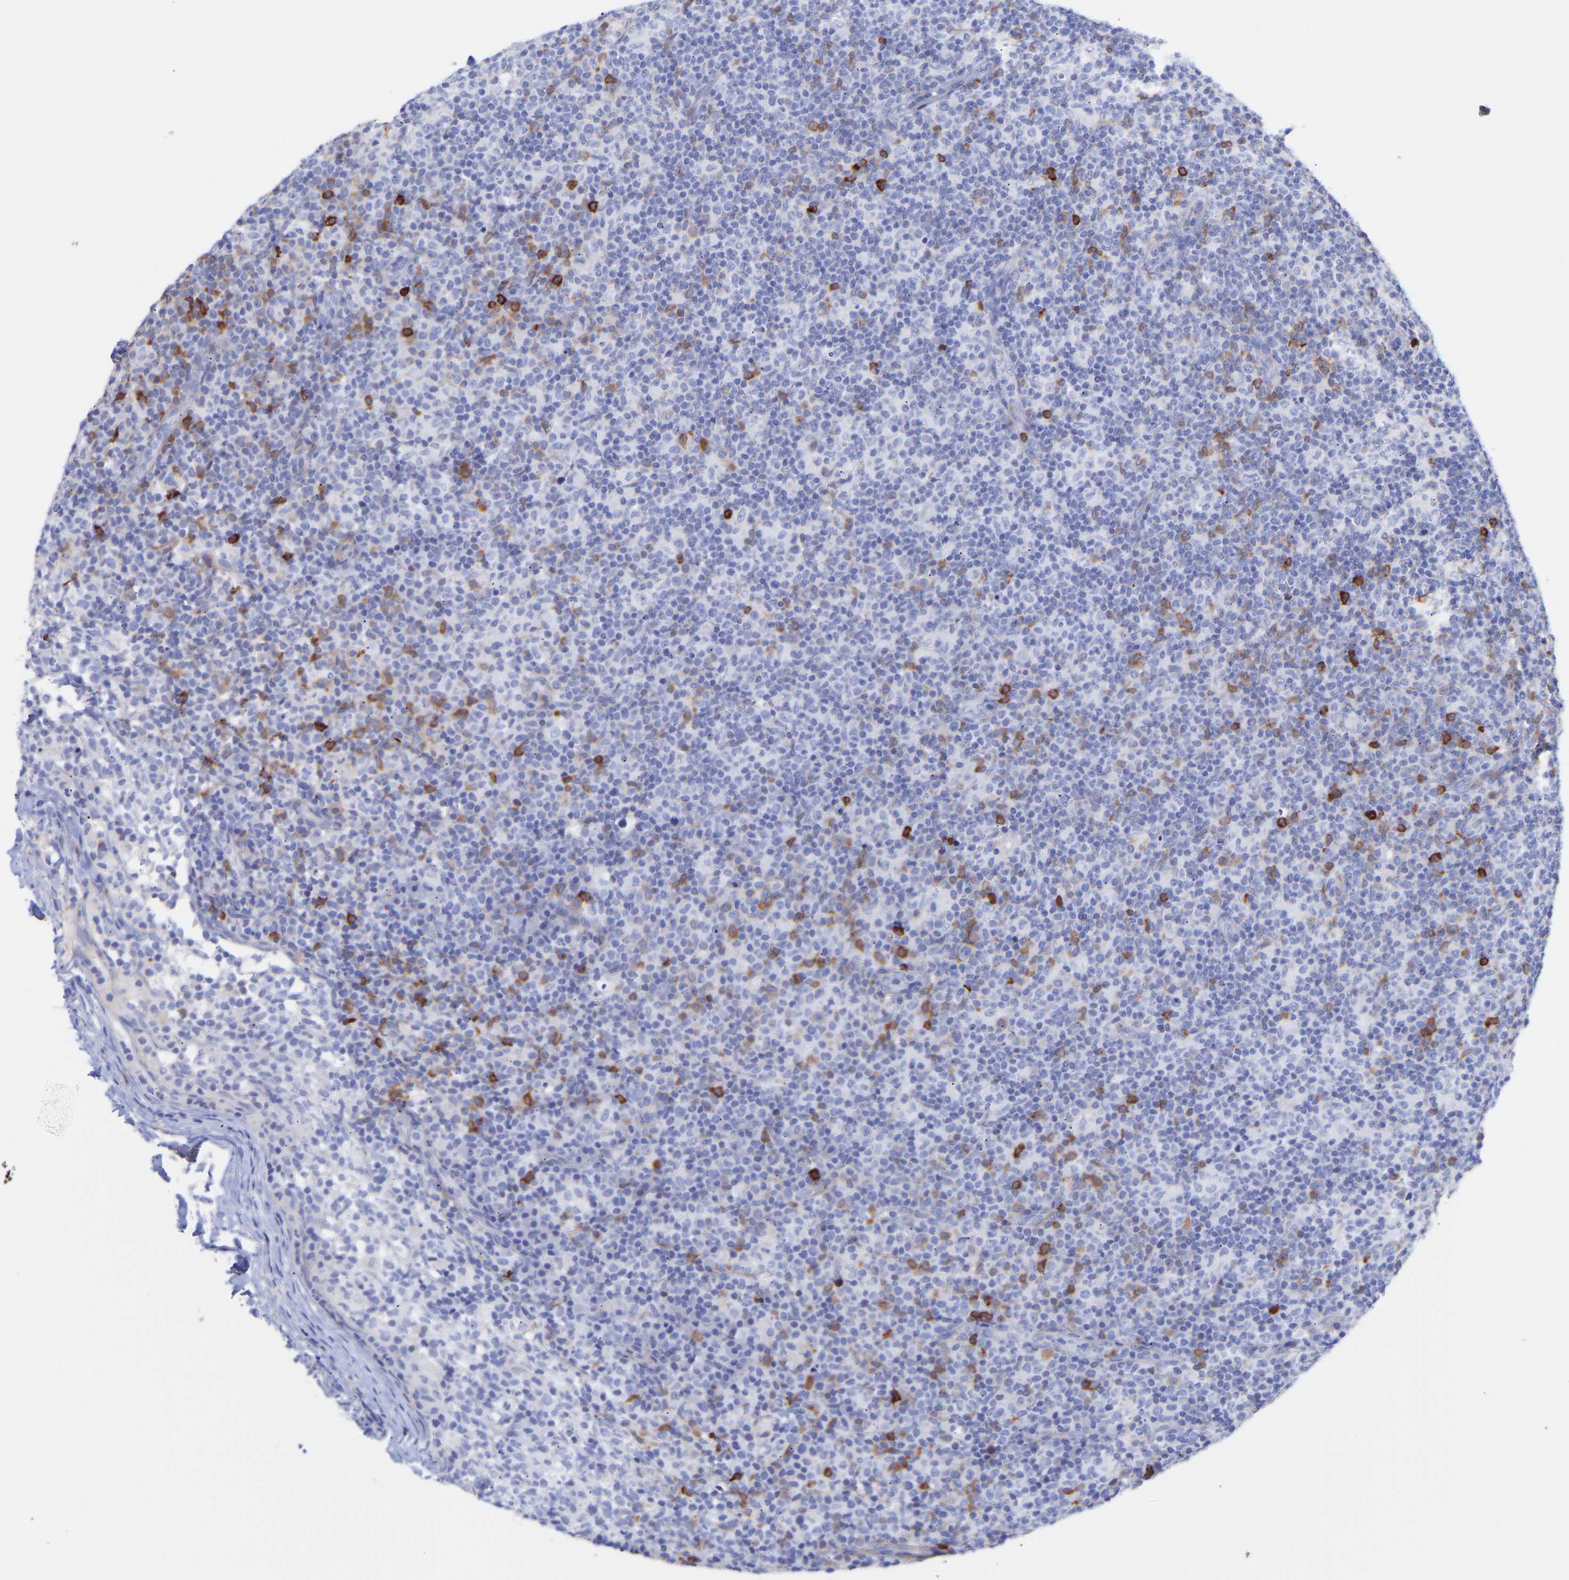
{"staining": {"intensity": "negative", "quantity": "none", "location": "none"}, "tissue": "lymph node", "cell_type": "Germinal center cells", "image_type": "normal", "snomed": [{"axis": "morphology", "description": "Normal tissue, NOS"}, {"axis": "morphology", "description": "Inflammation, NOS"}, {"axis": "topography", "description": "Lymph node"}], "caption": "Immunohistochemistry histopathology image of benign lymph node stained for a protein (brown), which displays no expression in germinal center cells.", "gene": "AMPH", "patient": {"sex": "male", "age": 55}}